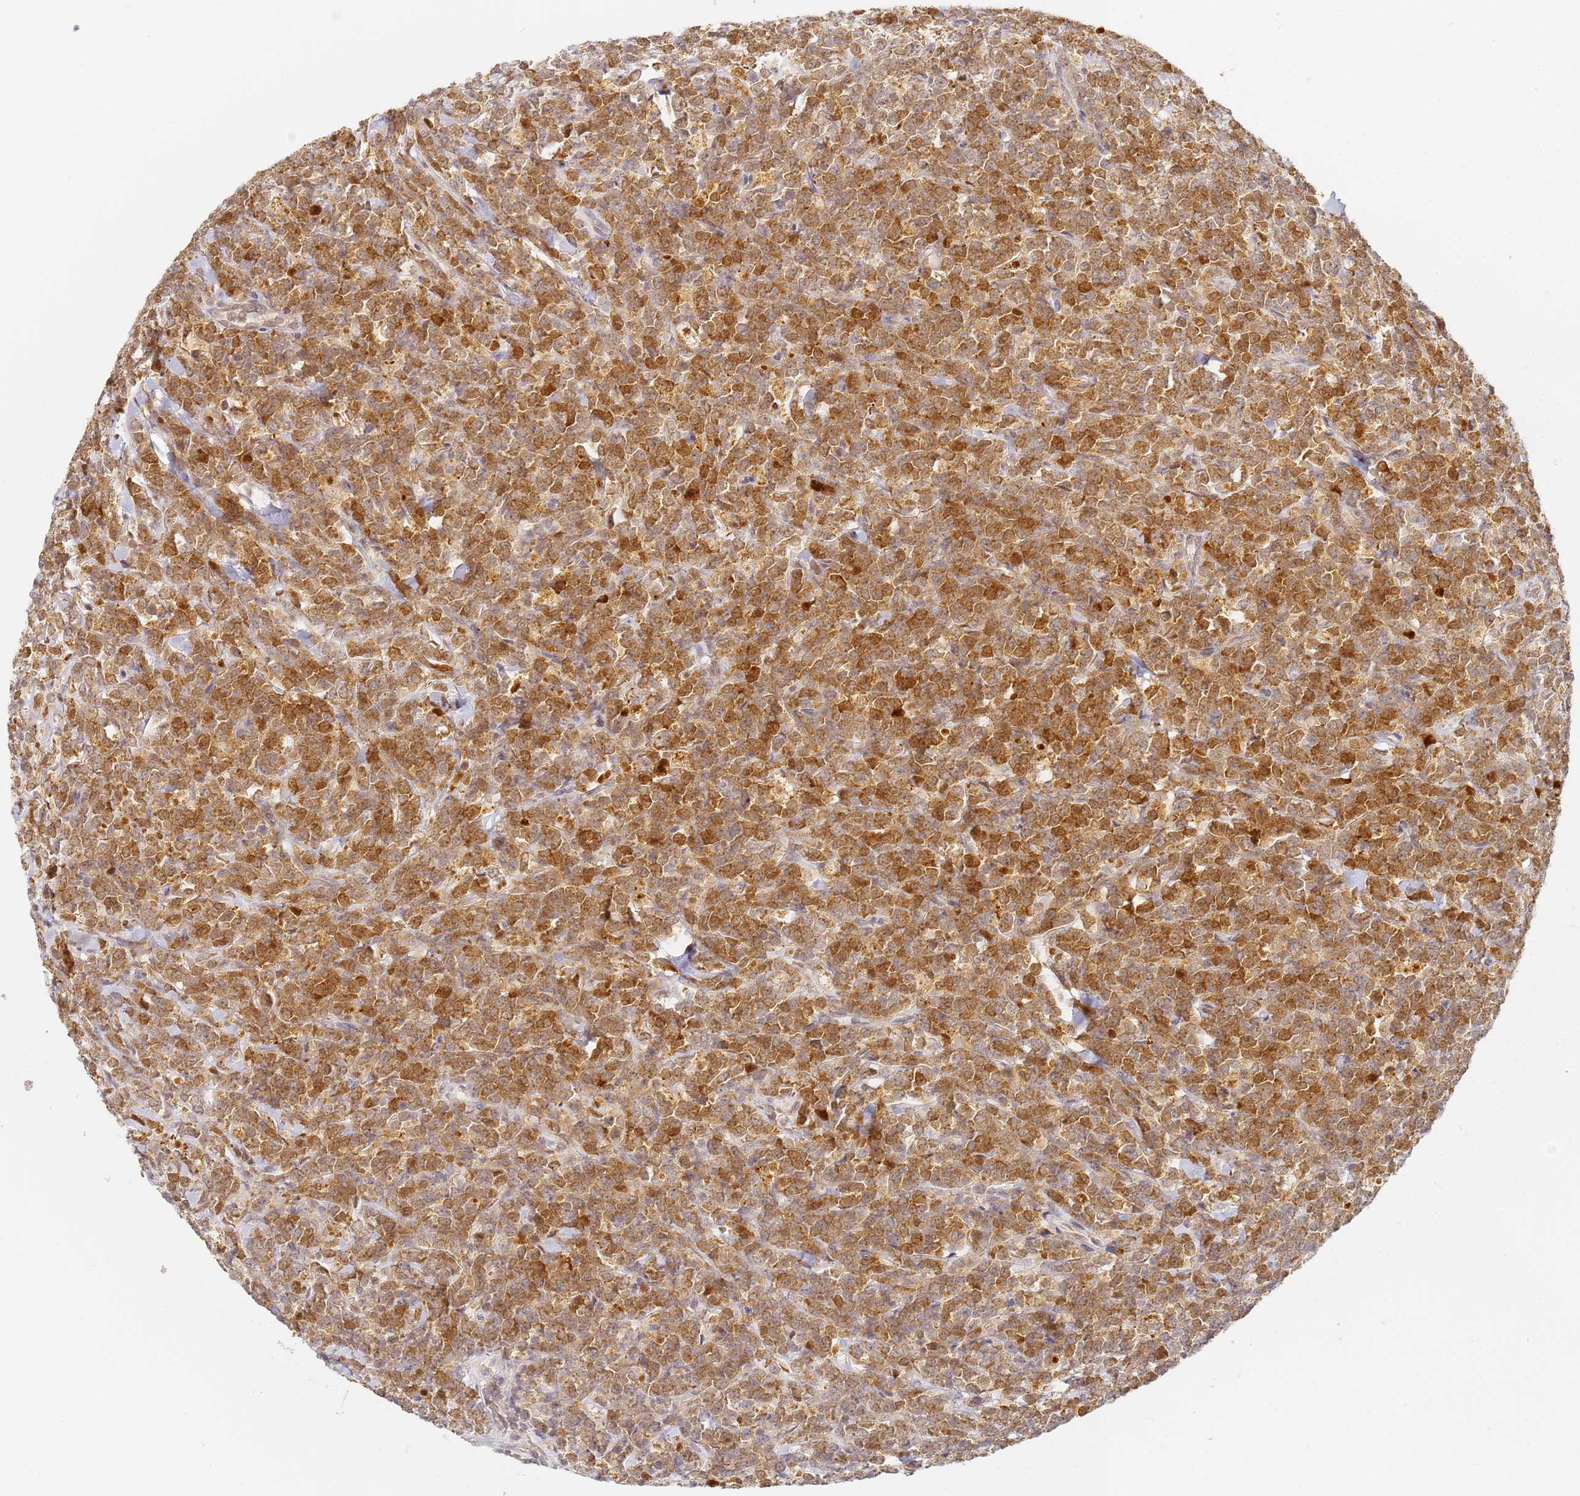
{"staining": {"intensity": "strong", "quantity": ">75%", "location": "cytoplasmic/membranous,nuclear"}, "tissue": "lymphoma", "cell_type": "Tumor cells", "image_type": "cancer", "snomed": [{"axis": "morphology", "description": "Malignant lymphoma, non-Hodgkin's type, High grade"}, {"axis": "topography", "description": "Small intestine"}], "caption": "About >75% of tumor cells in high-grade malignant lymphoma, non-Hodgkin's type display strong cytoplasmic/membranous and nuclear protein staining as visualized by brown immunohistochemical staining.", "gene": "HMCES", "patient": {"sex": "male", "age": 8}}